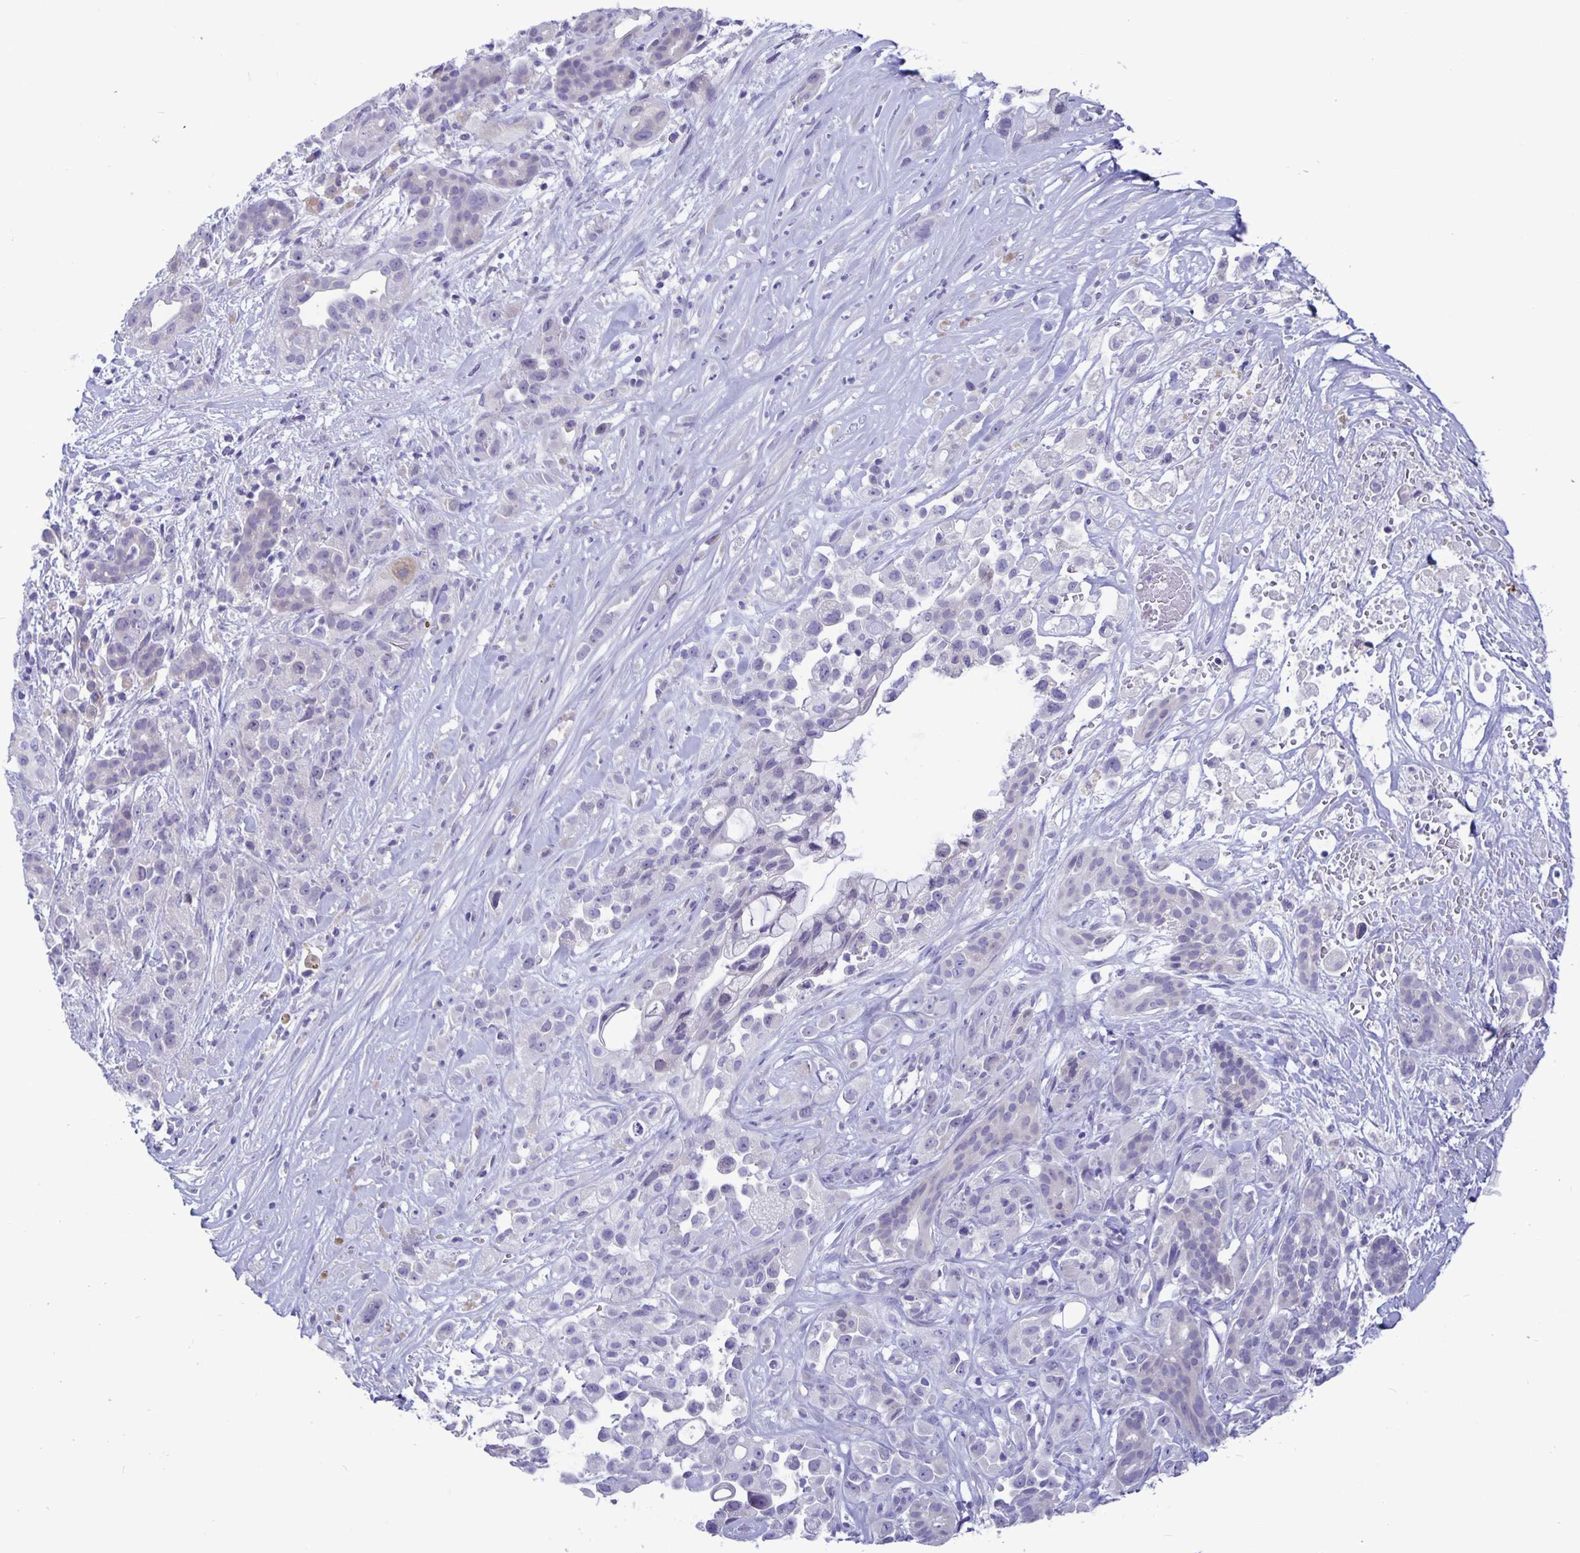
{"staining": {"intensity": "negative", "quantity": "none", "location": "none"}, "tissue": "pancreatic cancer", "cell_type": "Tumor cells", "image_type": "cancer", "snomed": [{"axis": "morphology", "description": "Adenocarcinoma, NOS"}, {"axis": "topography", "description": "Pancreas"}], "caption": "This is an IHC histopathology image of human pancreatic cancer (adenocarcinoma). There is no staining in tumor cells.", "gene": "ERMN", "patient": {"sex": "male", "age": 44}}